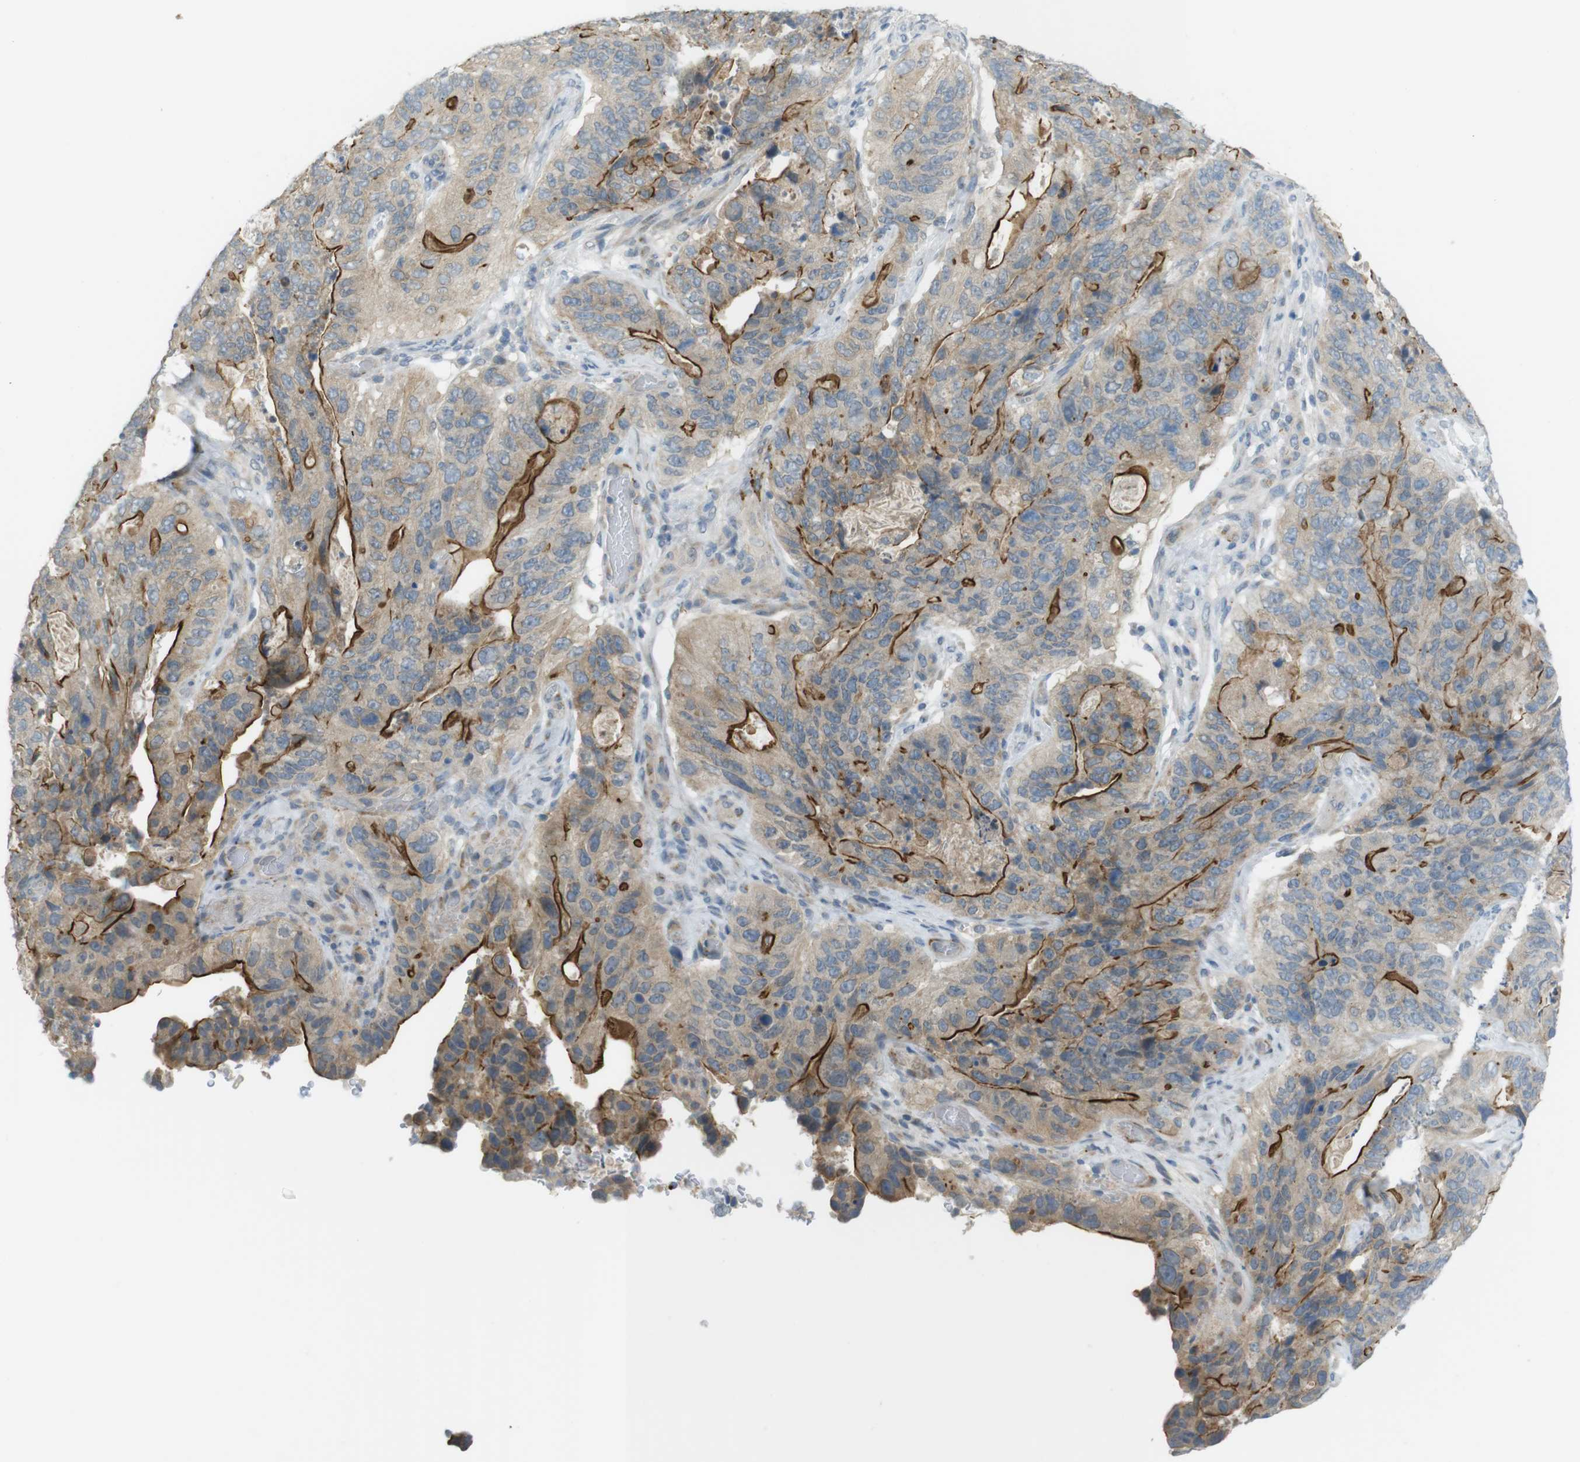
{"staining": {"intensity": "moderate", "quantity": ">75%", "location": "cytoplasmic/membranous"}, "tissue": "stomach cancer", "cell_type": "Tumor cells", "image_type": "cancer", "snomed": [{"axis": "morphology", "description": "Adenocarcinoma, NOS"}, {"axis": "topography", "description": "Stomach"}], "caption": "Adenocarcinoma (stomach) stained for a protein (brown) demonstrates moderate cytoplasmic/membranous positive expression in approximately >75% of tumor cells.", "gene": "UGT8", "patient": {"sex": "female", "age": 89}}